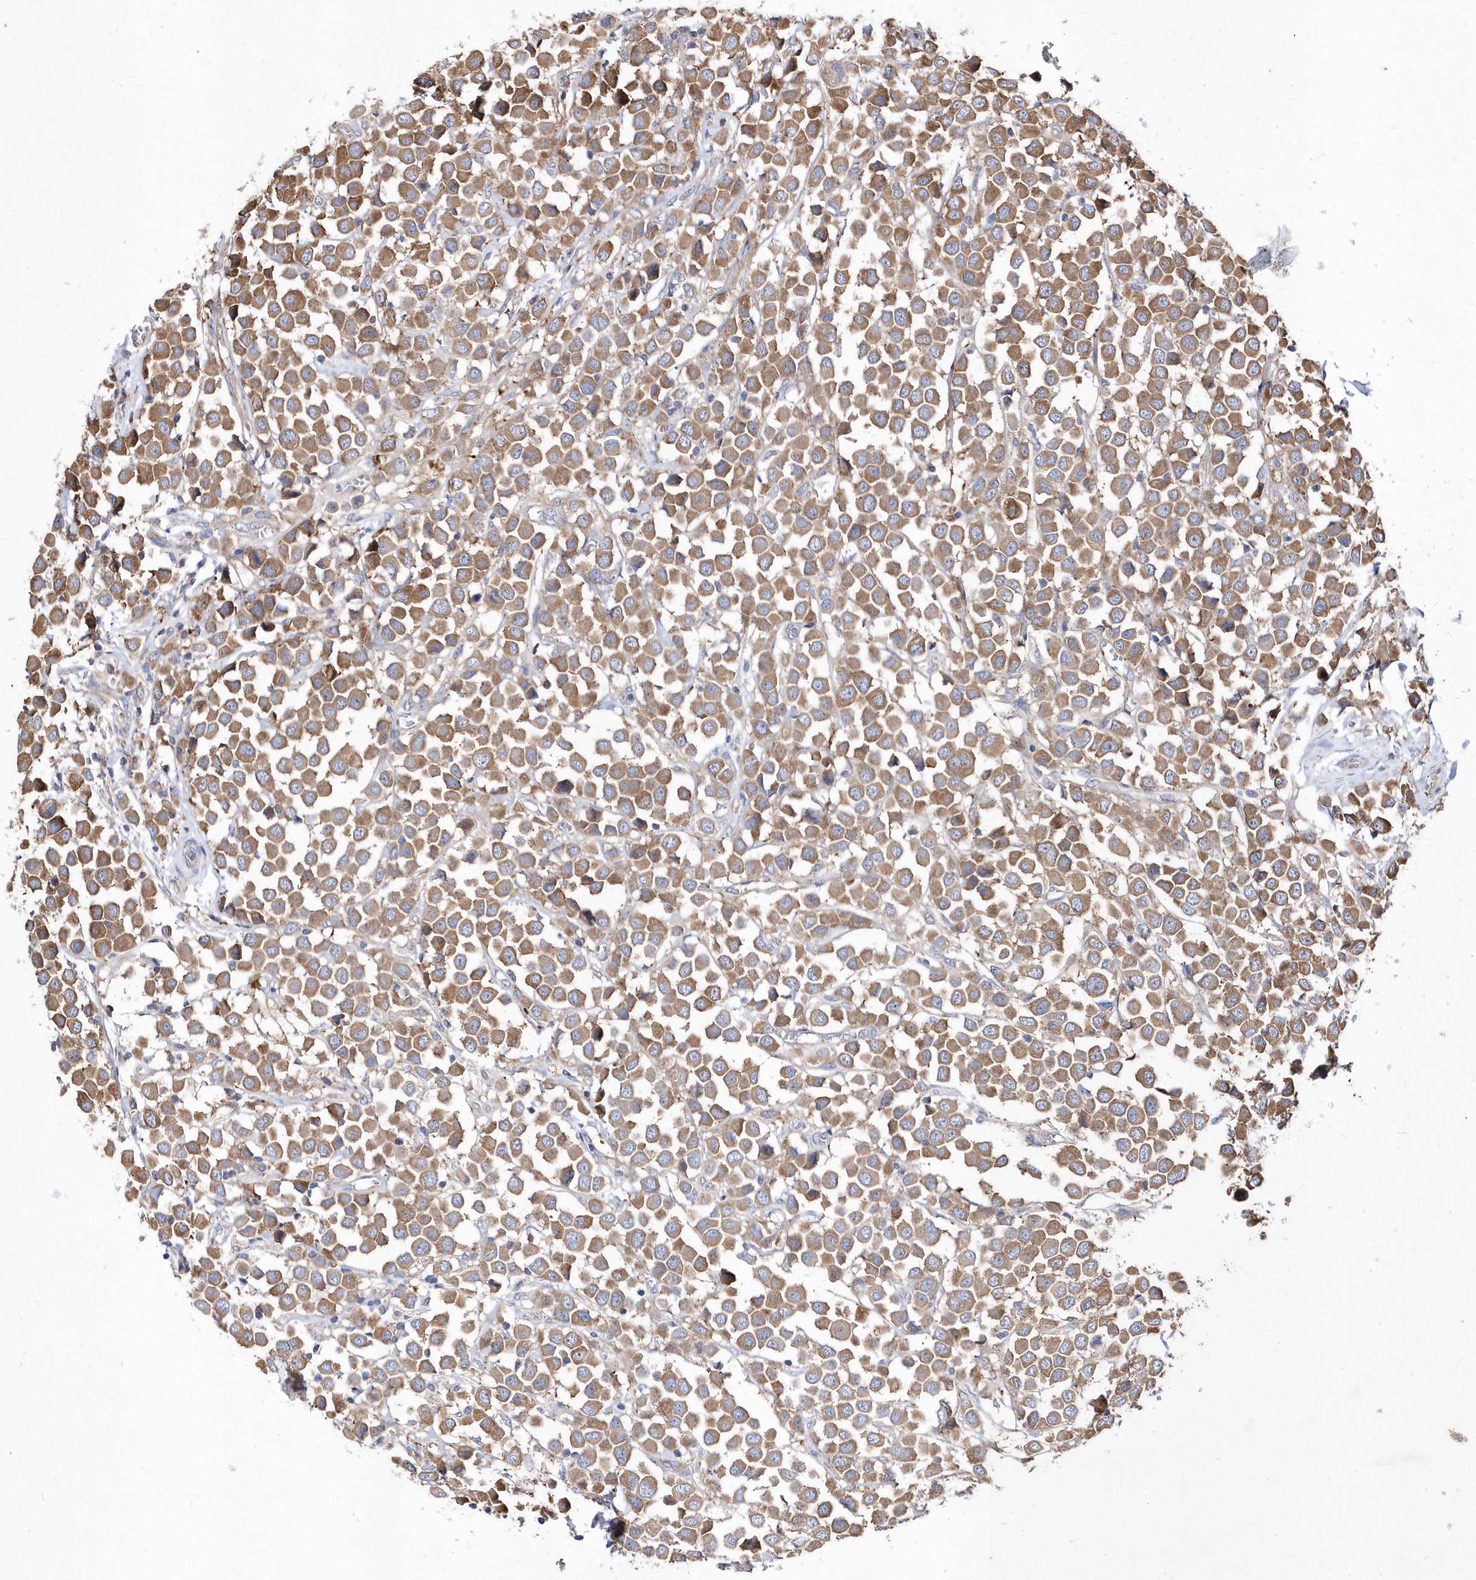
{"staining": {"intensity": "moderate", "quantity": ">75%", "location": "cytoplasmic/membranous"}, "tissue": "breast cancer", "cell_type": "Tumor cells", "image_type": "cancer", "snomed": [{"axis": "morphology", "description": "Duct carcinoma"}, {"axis": "topography", "description": "Breast"}], "caption": "Protein staining of breast cancer (intraductal carcinoma) tissue shows moderate cytoplasmic/membranous staining in about >75% of tumor cells. (DAB IHC, brown staining for protein, blue staining for nuclei).", "gene": "JKAMP", "patient": {"sex": "female", "age": 61}}